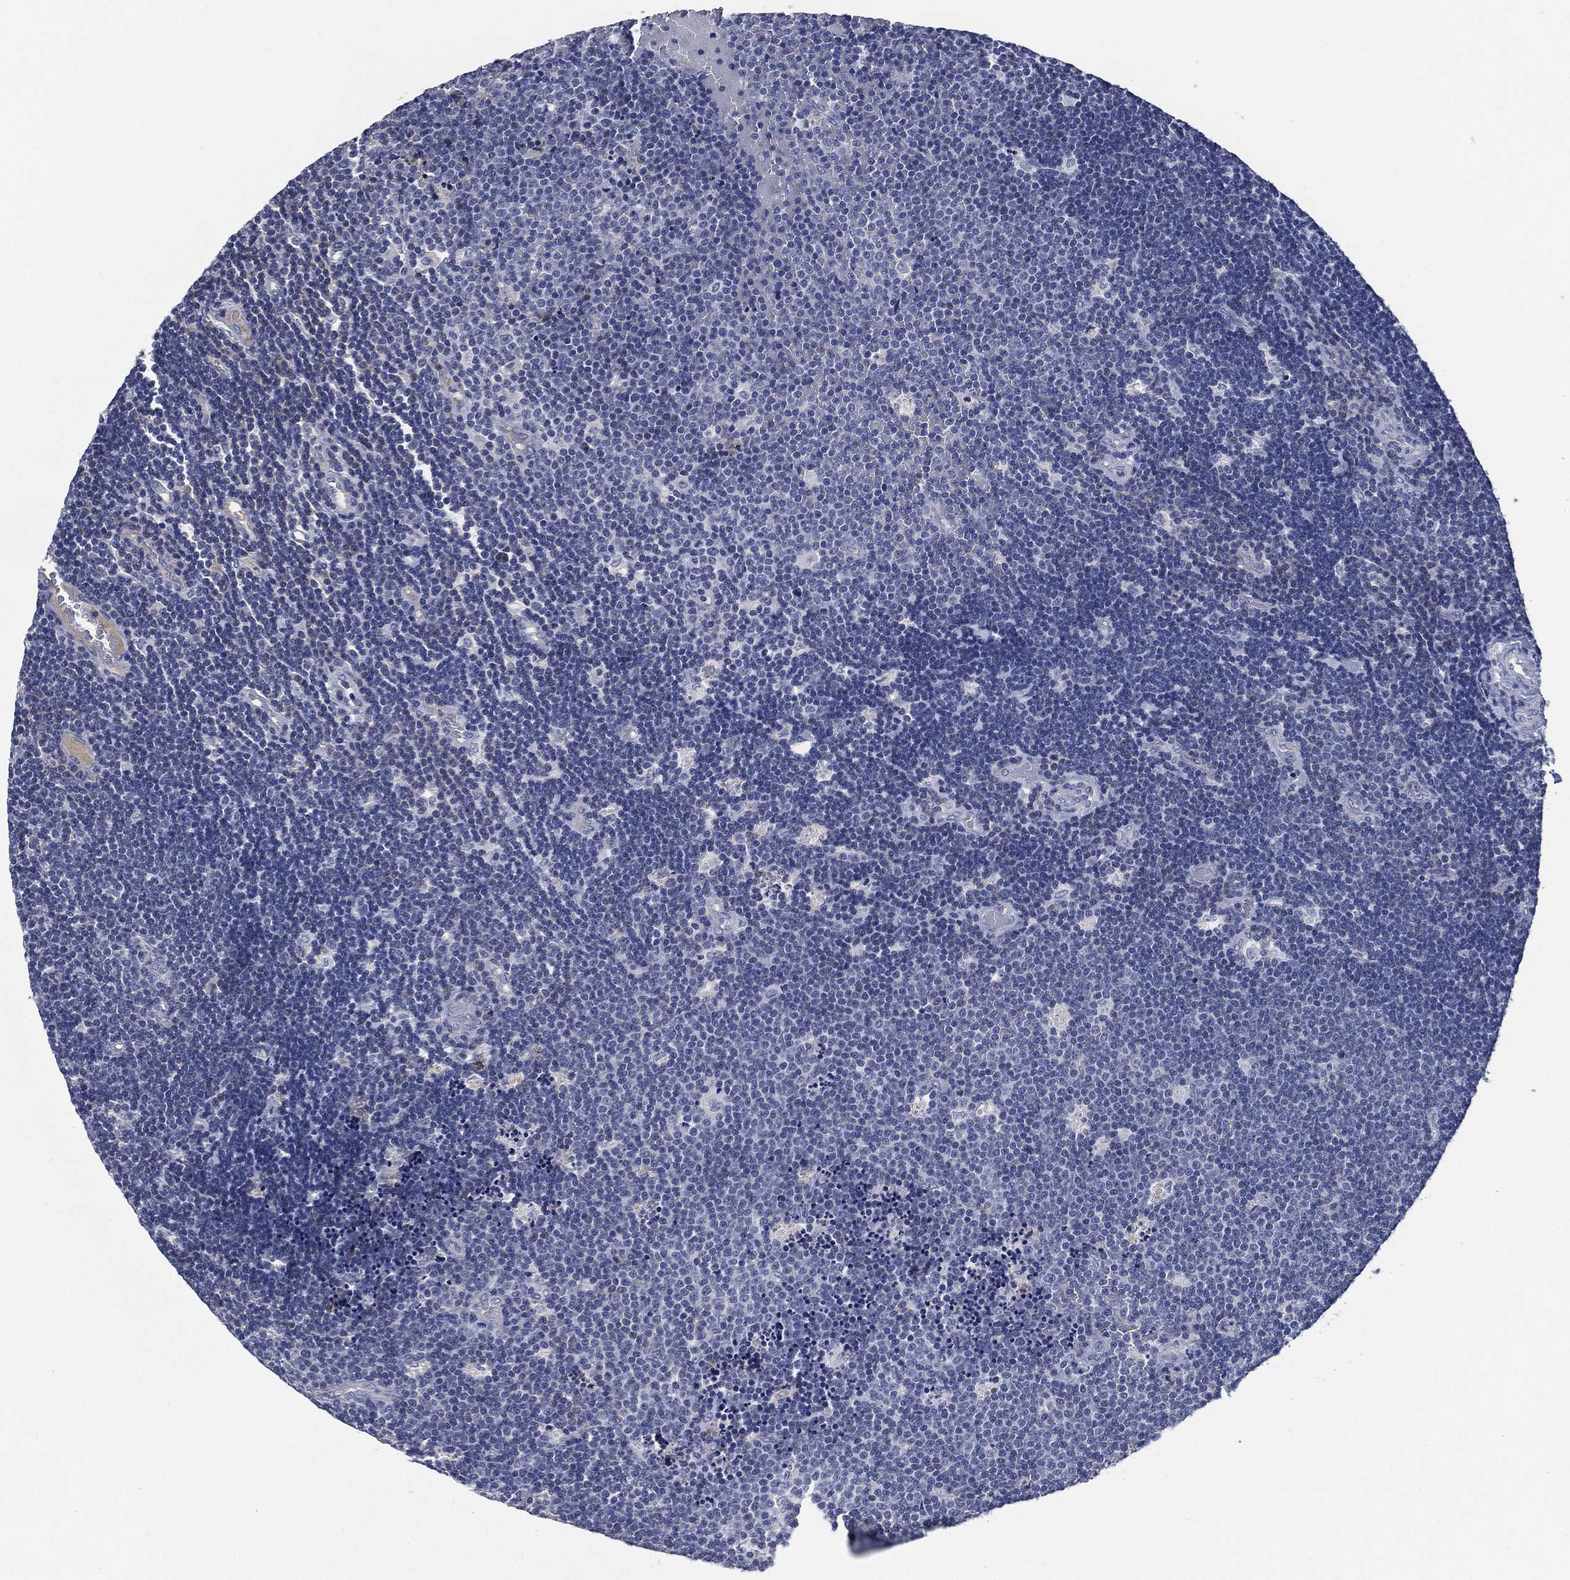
{"staining": {"intensity": "negative", "quantity": "none", "location": "none"}, "tissue": "lymphoma", "cell_type": "Tumor cells", "image_type": "cancer", "snomed": [{"axis": "morphology", "description": "Malignant lymphoma, non-Hodgkin's type, Low grade"}, {"axis": "topography", "description": "Brain"}], "caption": "Tumor cells are negative for protein expression in human lymphoma.", "gene": "CD27", "patient": {"sex": "female", "age": 66}}